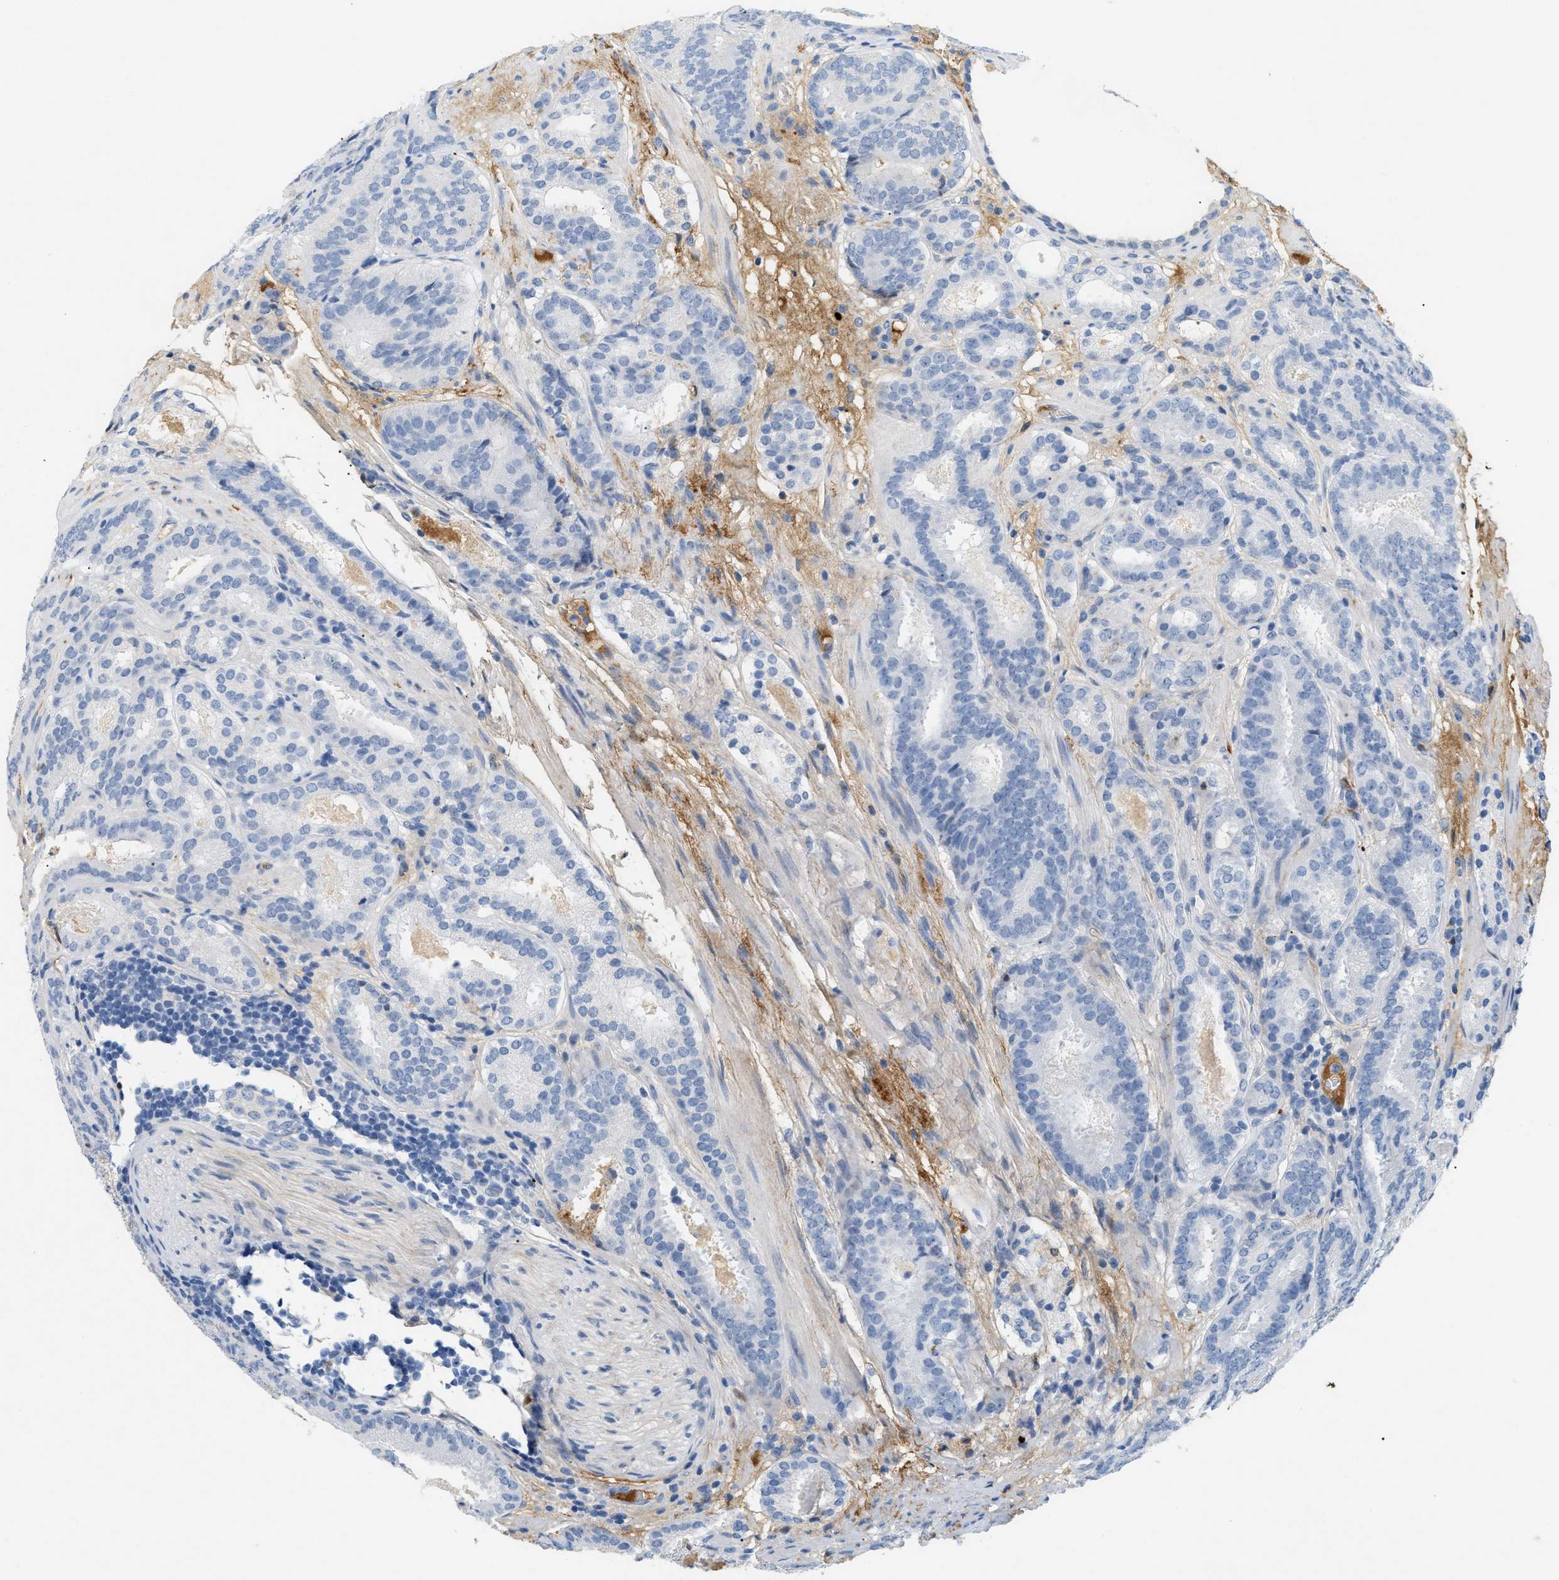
{"staining": {"intensity": "negative", "quantity": "none", "location": "none"}, "tissue": "prostate cancer", "cell_type": "Tumor cells", "image_type": "cancer", "snomed": [{"axis": "morphology", "description": "Adenocarcinoma, Low grade"}, {"axis": "topography", "description": "Prostate"}], "caption": "Immunohistochemical staining of prostate cancer (low-grade adenocarcinoma) reveals no significant positivity in tumor cells. (Brightfield microscopy of DAB immunohistochemistry (IHC) at high magnification).", "gene": "CFH", "patient": {"sex": "male", "age": 69}}